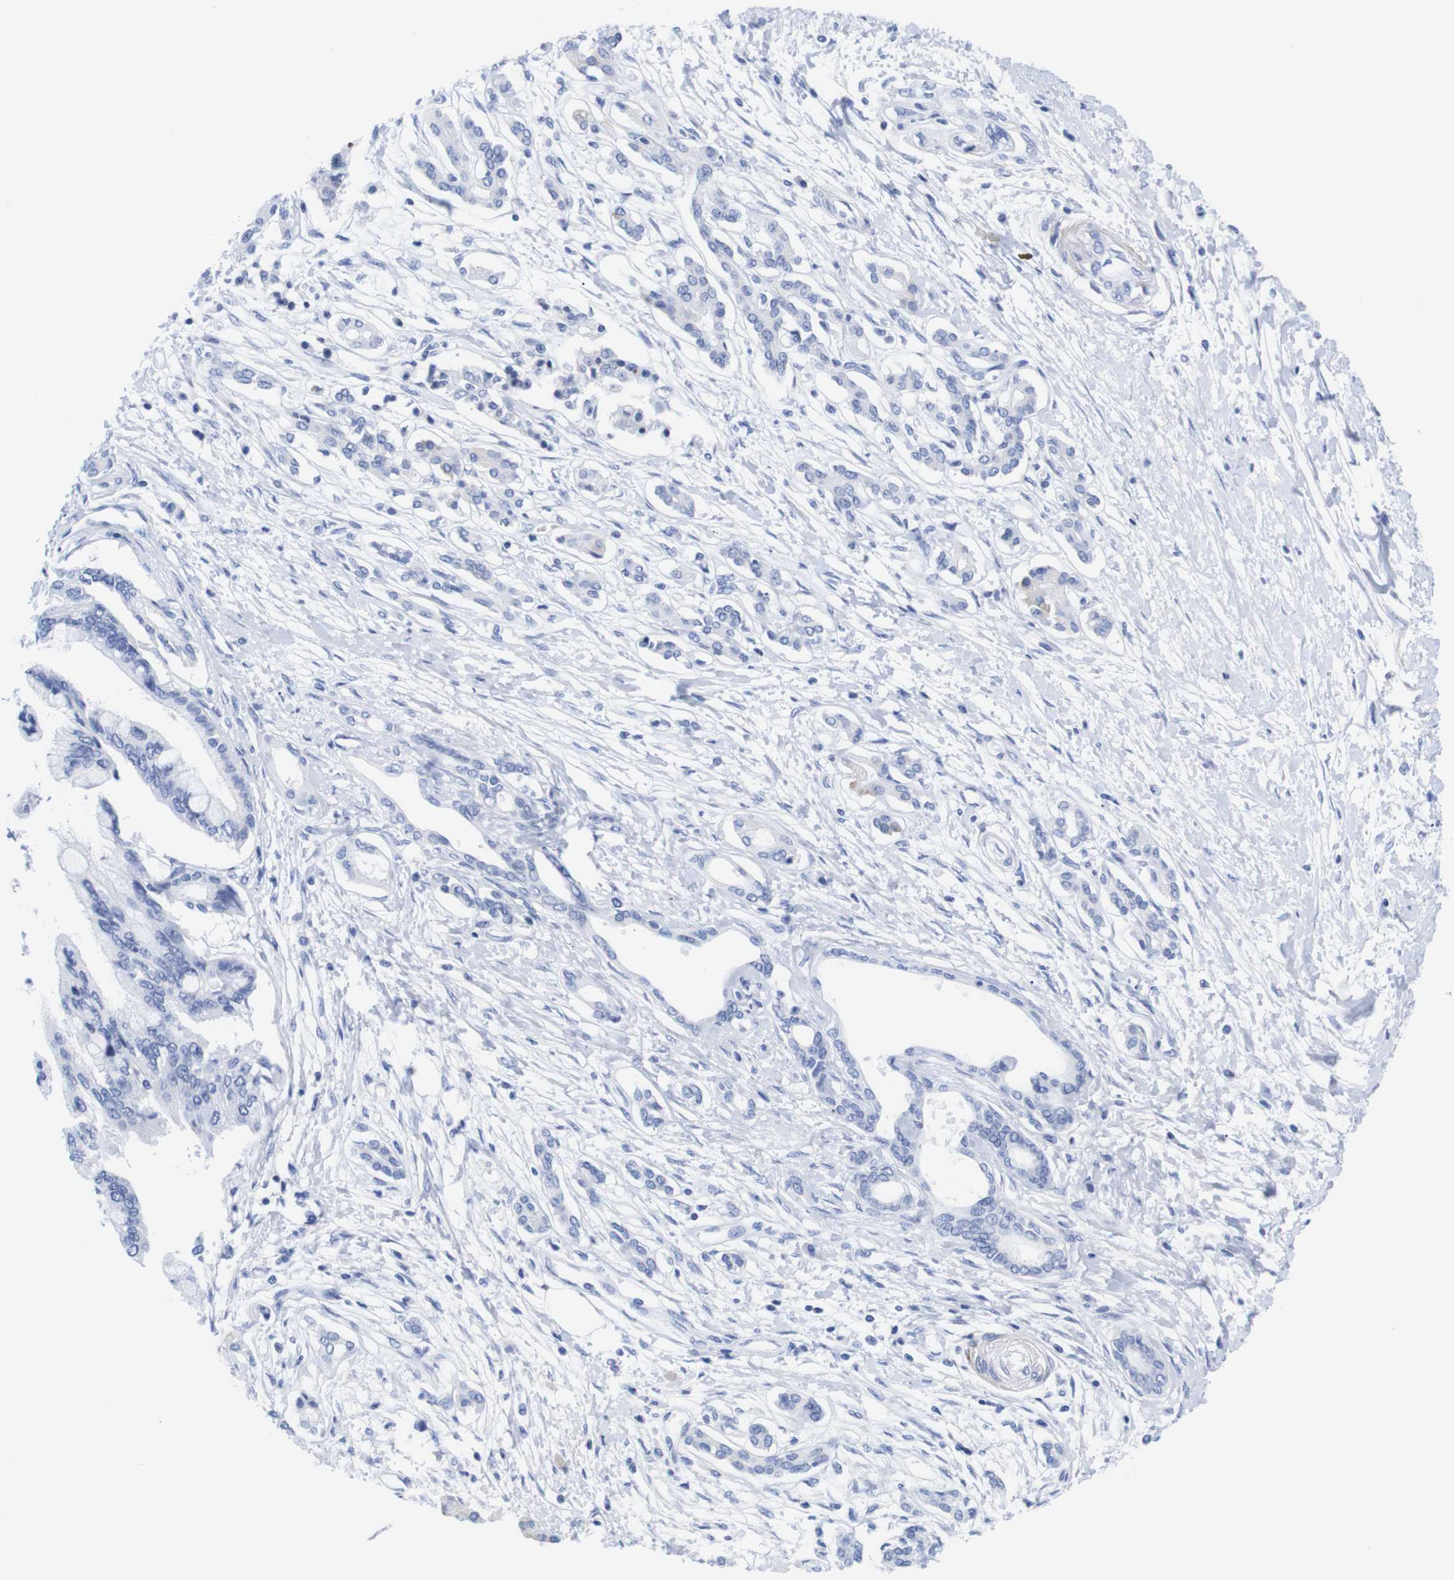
{"staining": {"intensity": "negative", "quantity": "none", "location": "none"}, "tissue": "pancreatic cancer", "cell_type": "Tumor cells", "image_type": "cancer", "snomed": [{"axis": "morphology", "description": "Adenocarcinoma, NOS"}, {"axis": "topography", "description": "Pancreas"}], "caption": "This micrograph is of pancreatic adenocarcinoma stained with immunohistochemistry to label a protein in brown with the nuclei are counter-stained blue. There is no positivity in tumor cells.", "gene": "LRRC55", "patient": {"sex": "male", "age": 56}}